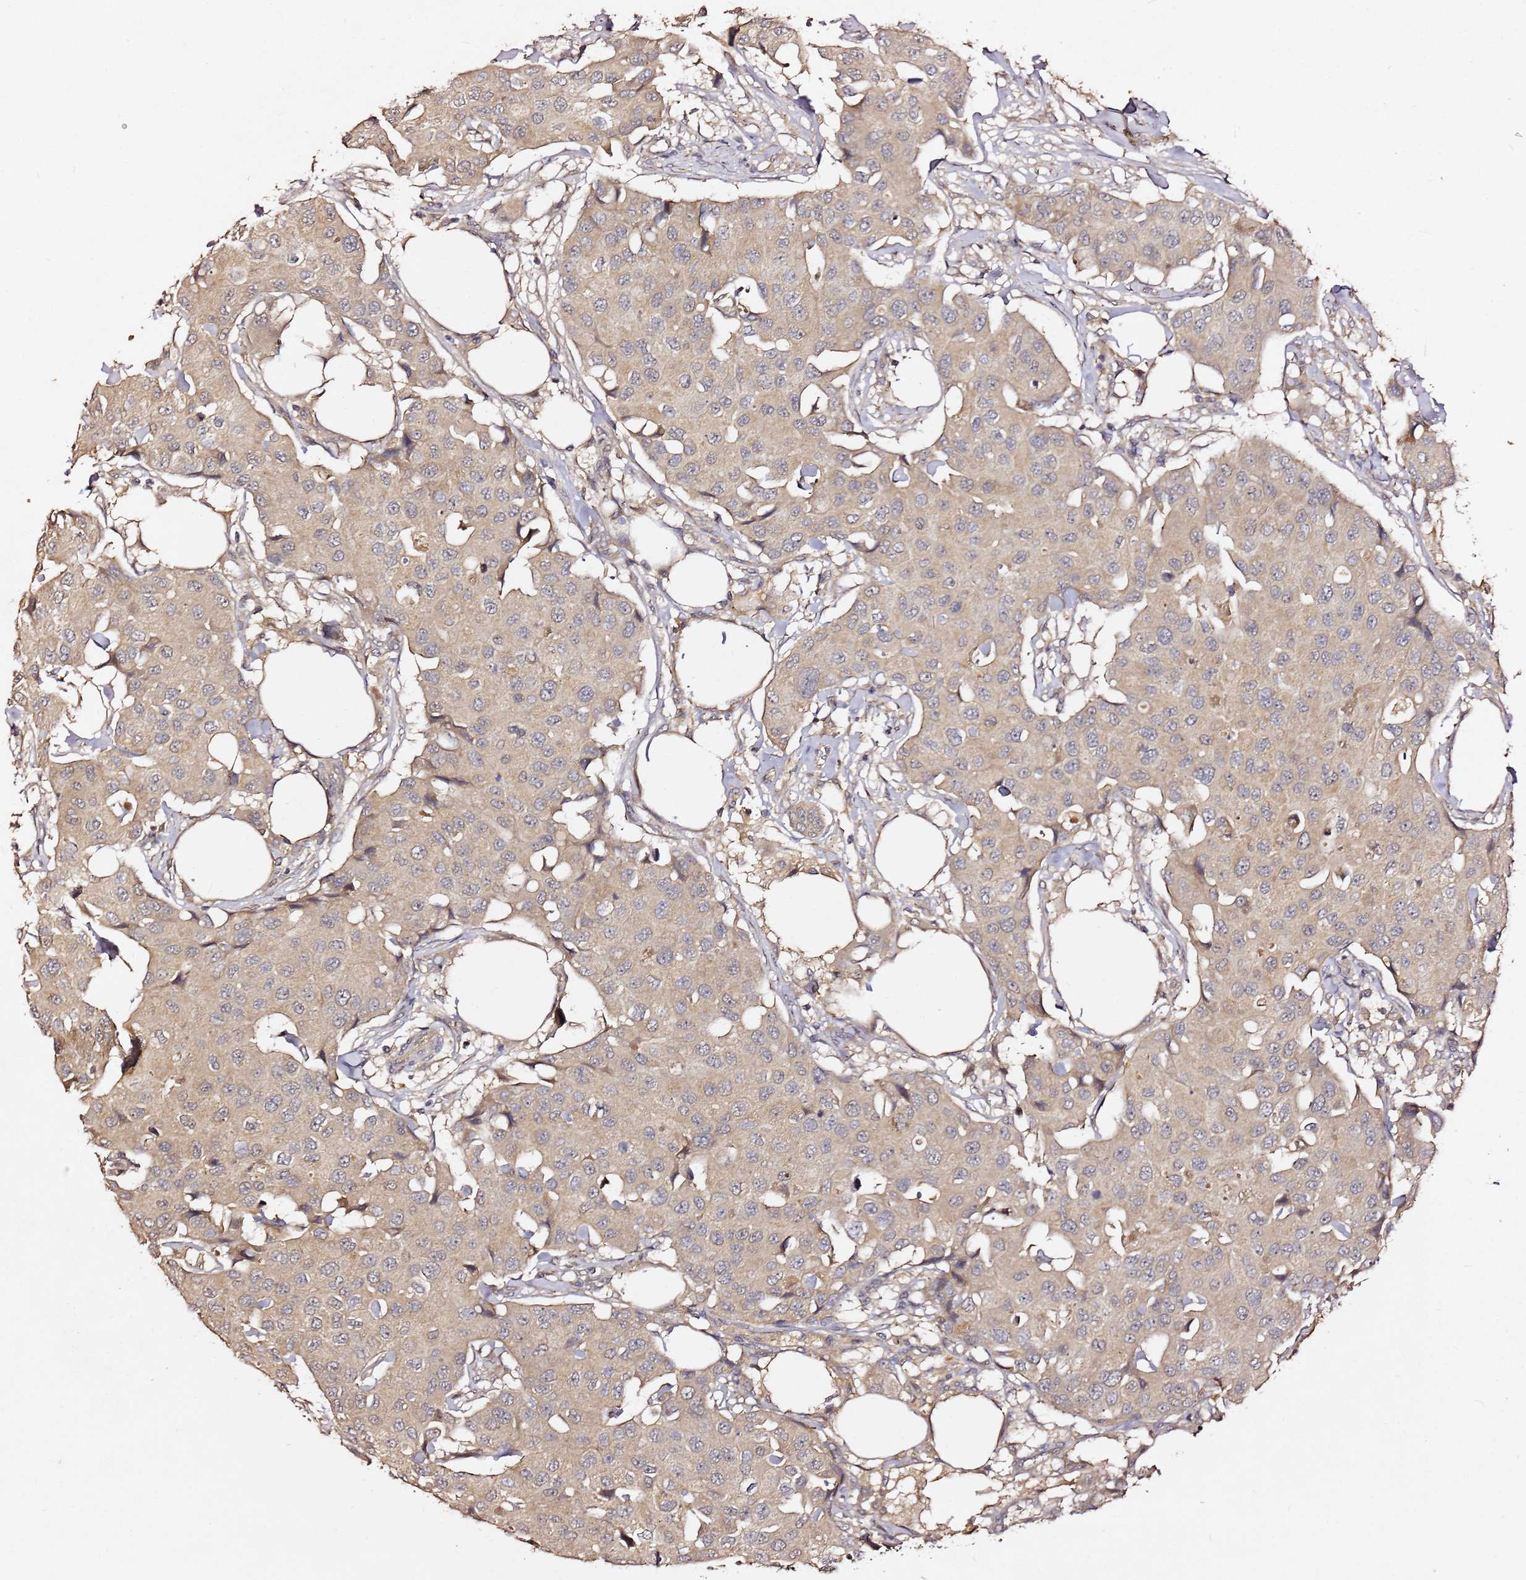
{"staining": {"intensity": "weak", "quantity": "25%-75%", "location": "cytoplasmic/membranous"}, "tissue": "breast cancer", "cell_type": "Tumor cells", "image_type": "cancer", "snomed": [{"axis": "morphology", "description": "Duct carcinoma"}, {"axis": "topography", "description": "Breast"}], "caption": "Breast cancer (invasive ductal carcinoma) tissue reveals weak cytoplasmic/membranous expression in about 25%-75% of tumor cells (Brightfield microscopy of DAB IHC at high magnification).", "gene": "C6orf136", "patient": {"sex": "female", "age": 80}}